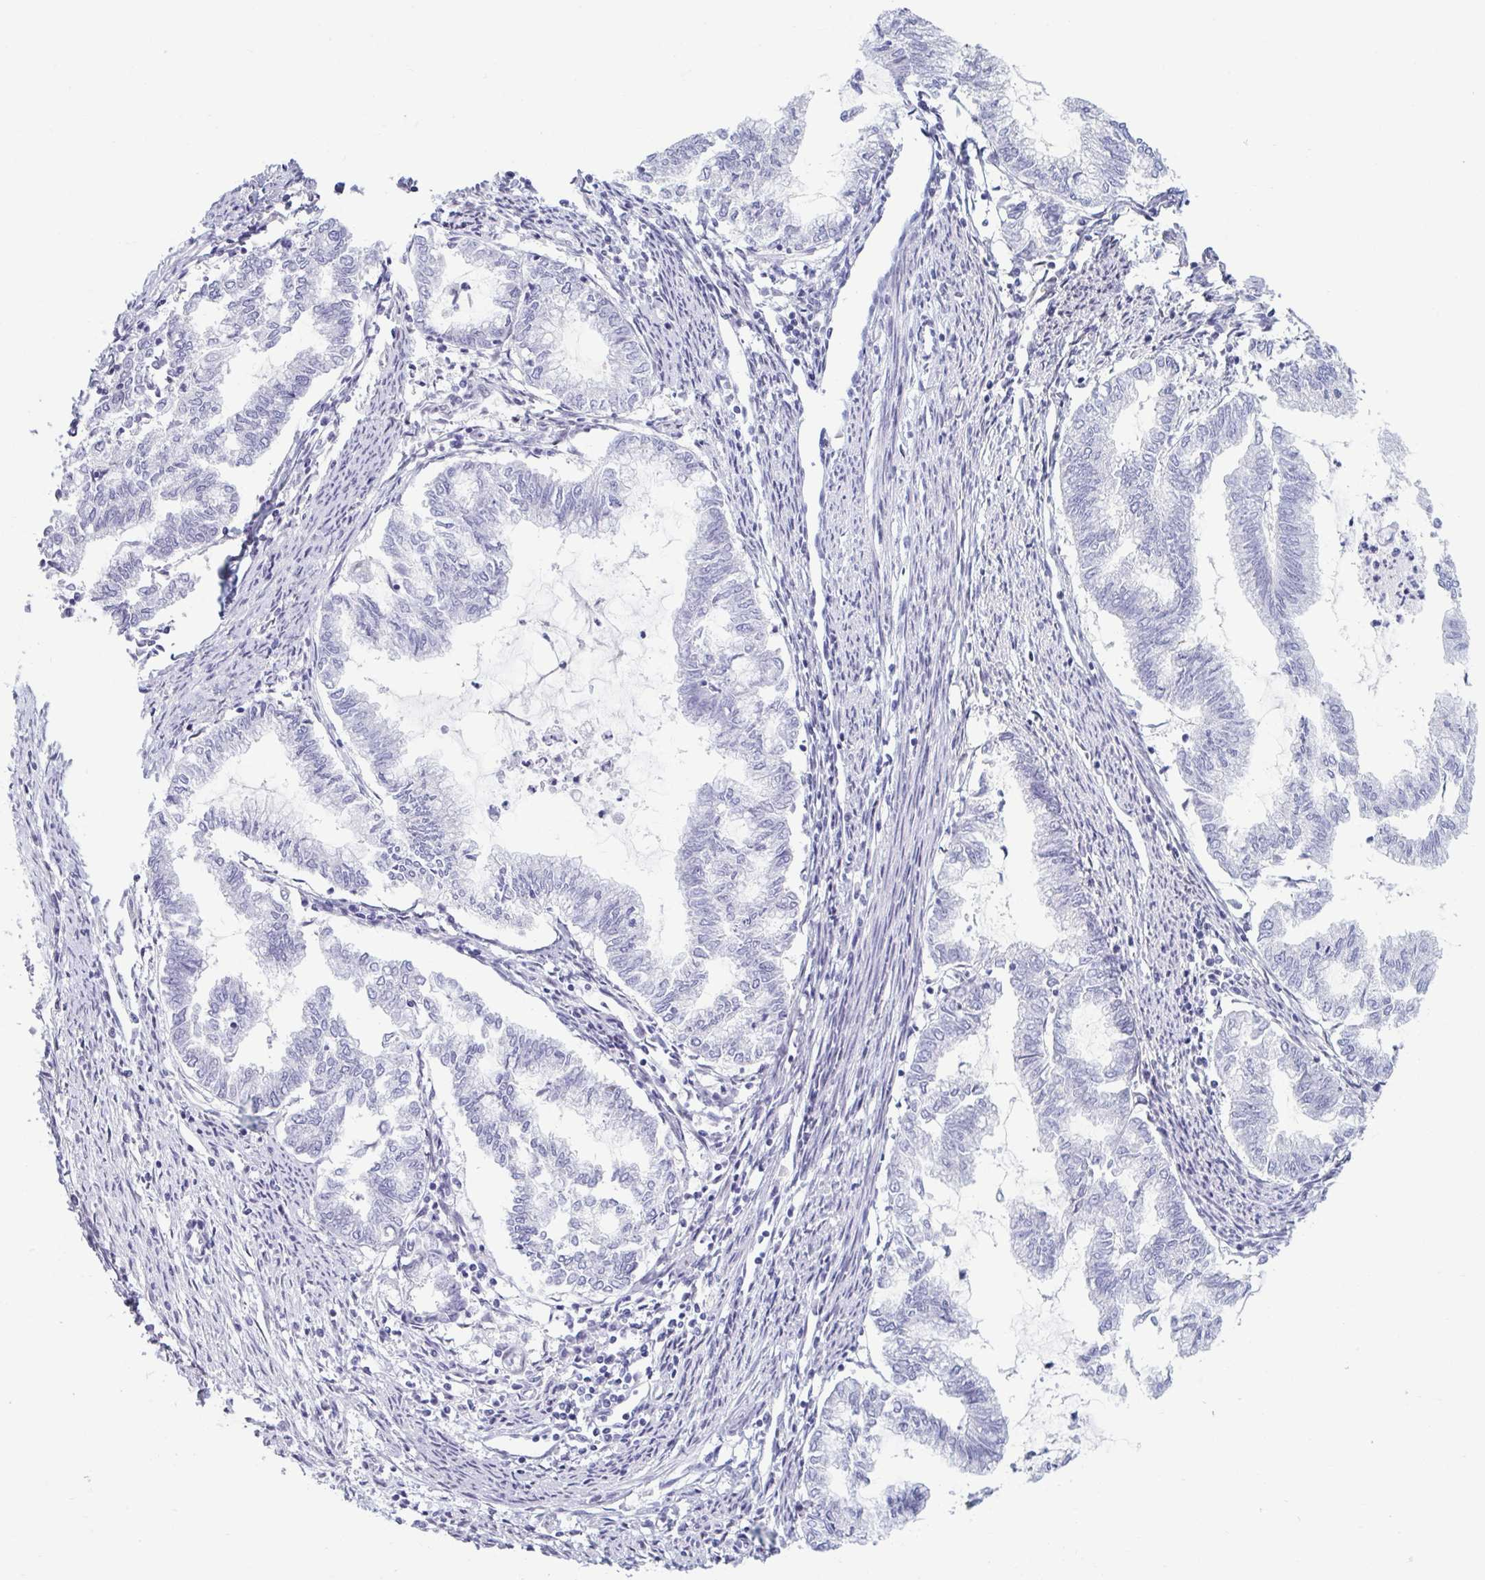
{"staining": {"intensity": "negative", "quantity": "none", "location": "none"}, "tissue": "endometrial cancer", "cell_type": "Tumor cells", "image_type": "cancer", "snomed": [{"axis": "morphology", "description": "Adenocarcinoma, NOS"}, {"axis": "topography", "description": "Endometrium"}], "caption": "This is a micrograph of immunohistochemistry staining of endometrial cancer, which shows no positivity in tumor cells. (Immunohistochemistry (ihc), brightfield microscopy, high magnification).", "gene": "MSMB", "patient": {"sex": "female", "age": 79}}